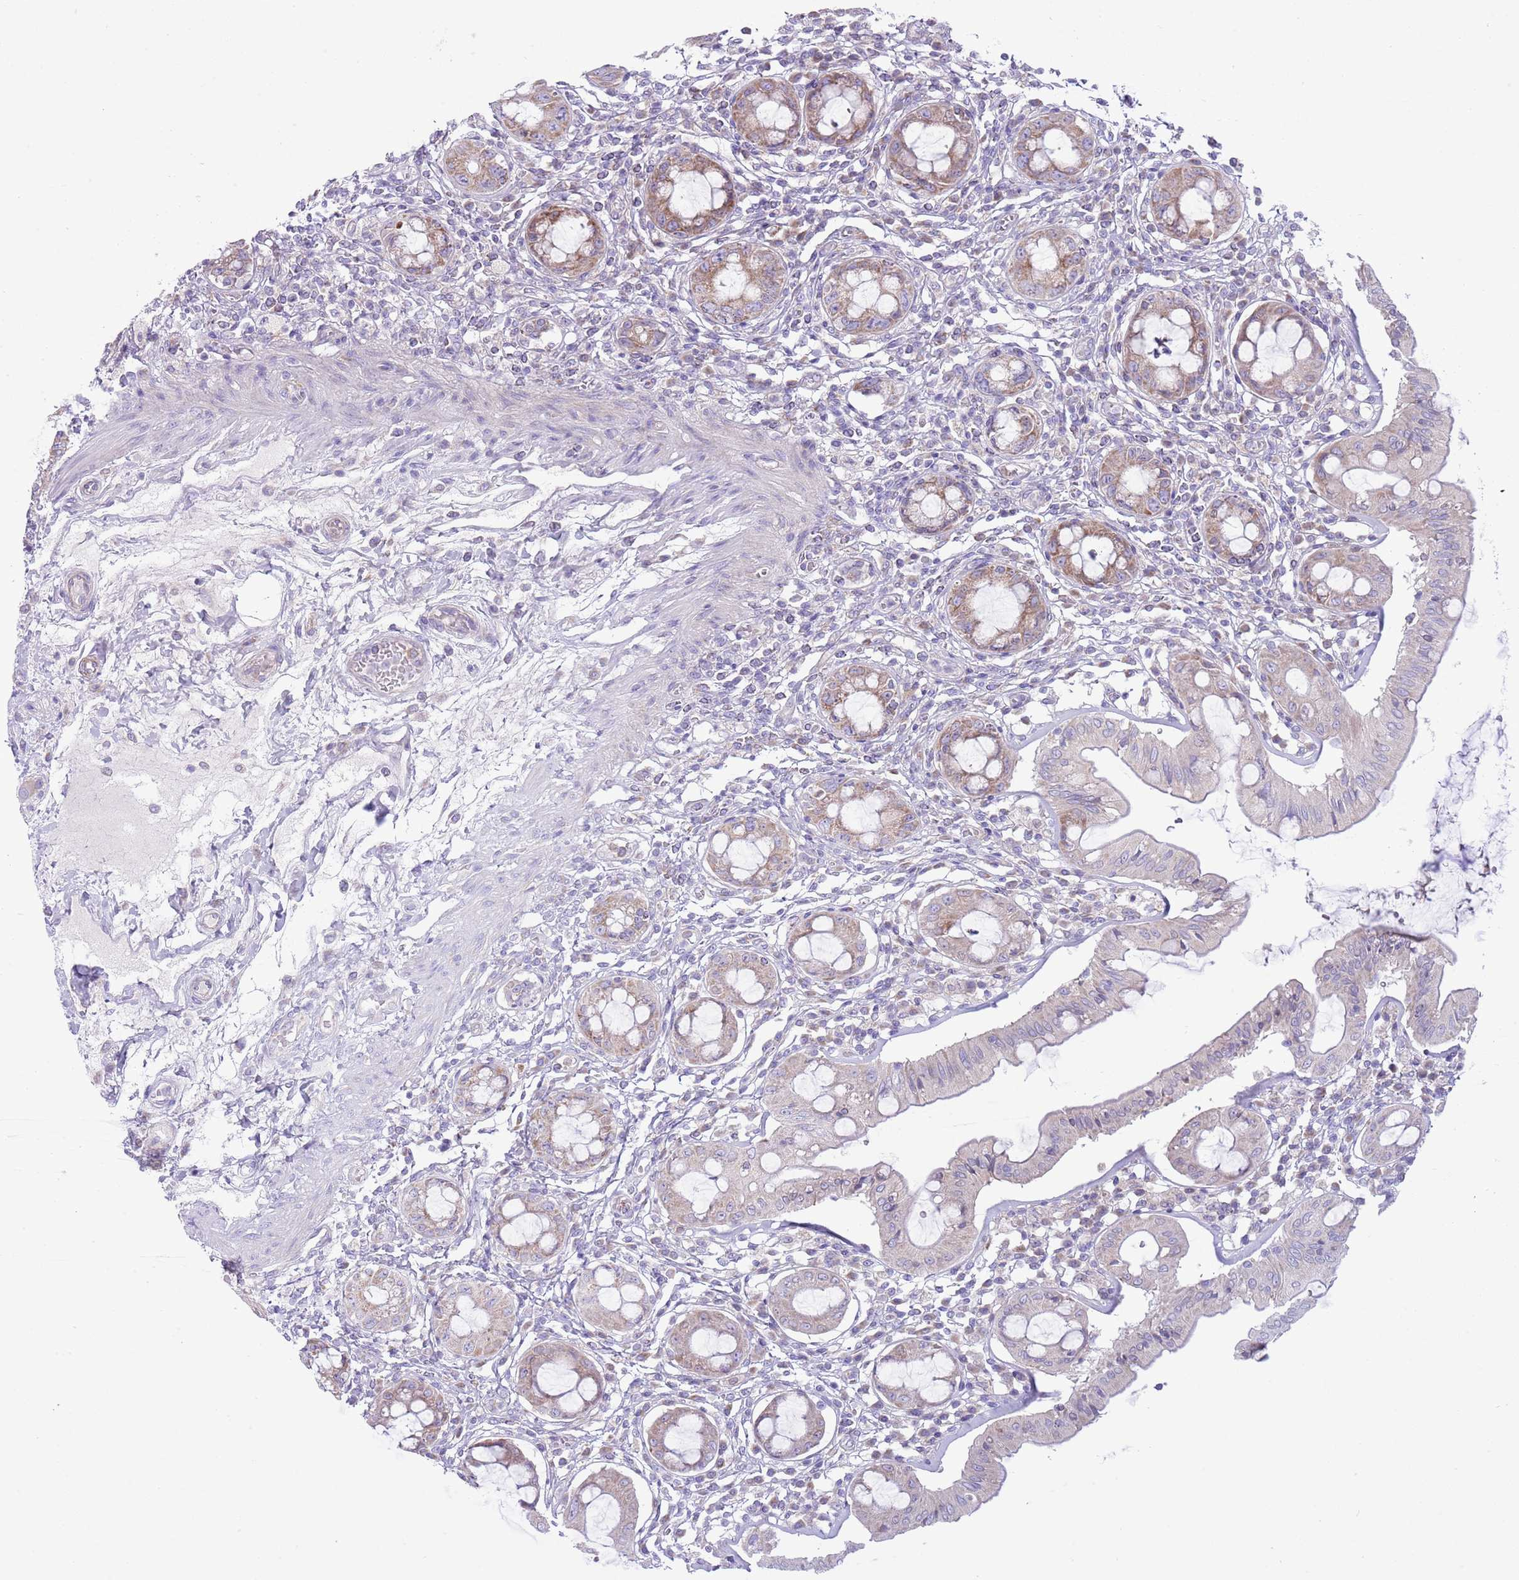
{"staining": {"intensity": "moderate", "quantity": "<25%", "location": "cytoplasmic/membranous"}, "tissue": "rectum", "cell_type": "Glandular cells", "image_type": "normal", "snomed": [{"axis": "morphology", "description": "Normal tissue, NOS"}, {"axis": "topography", "description": "Rectum"}], "caption": "Brown immunohistochemical staining in unremarkable rectum demonstrates moderate cytoplasmic/membranous positivity in approximately <25% of glandular cells.", "gene": "OAZ2", "patient": {"sex": "female", "age": 57}}